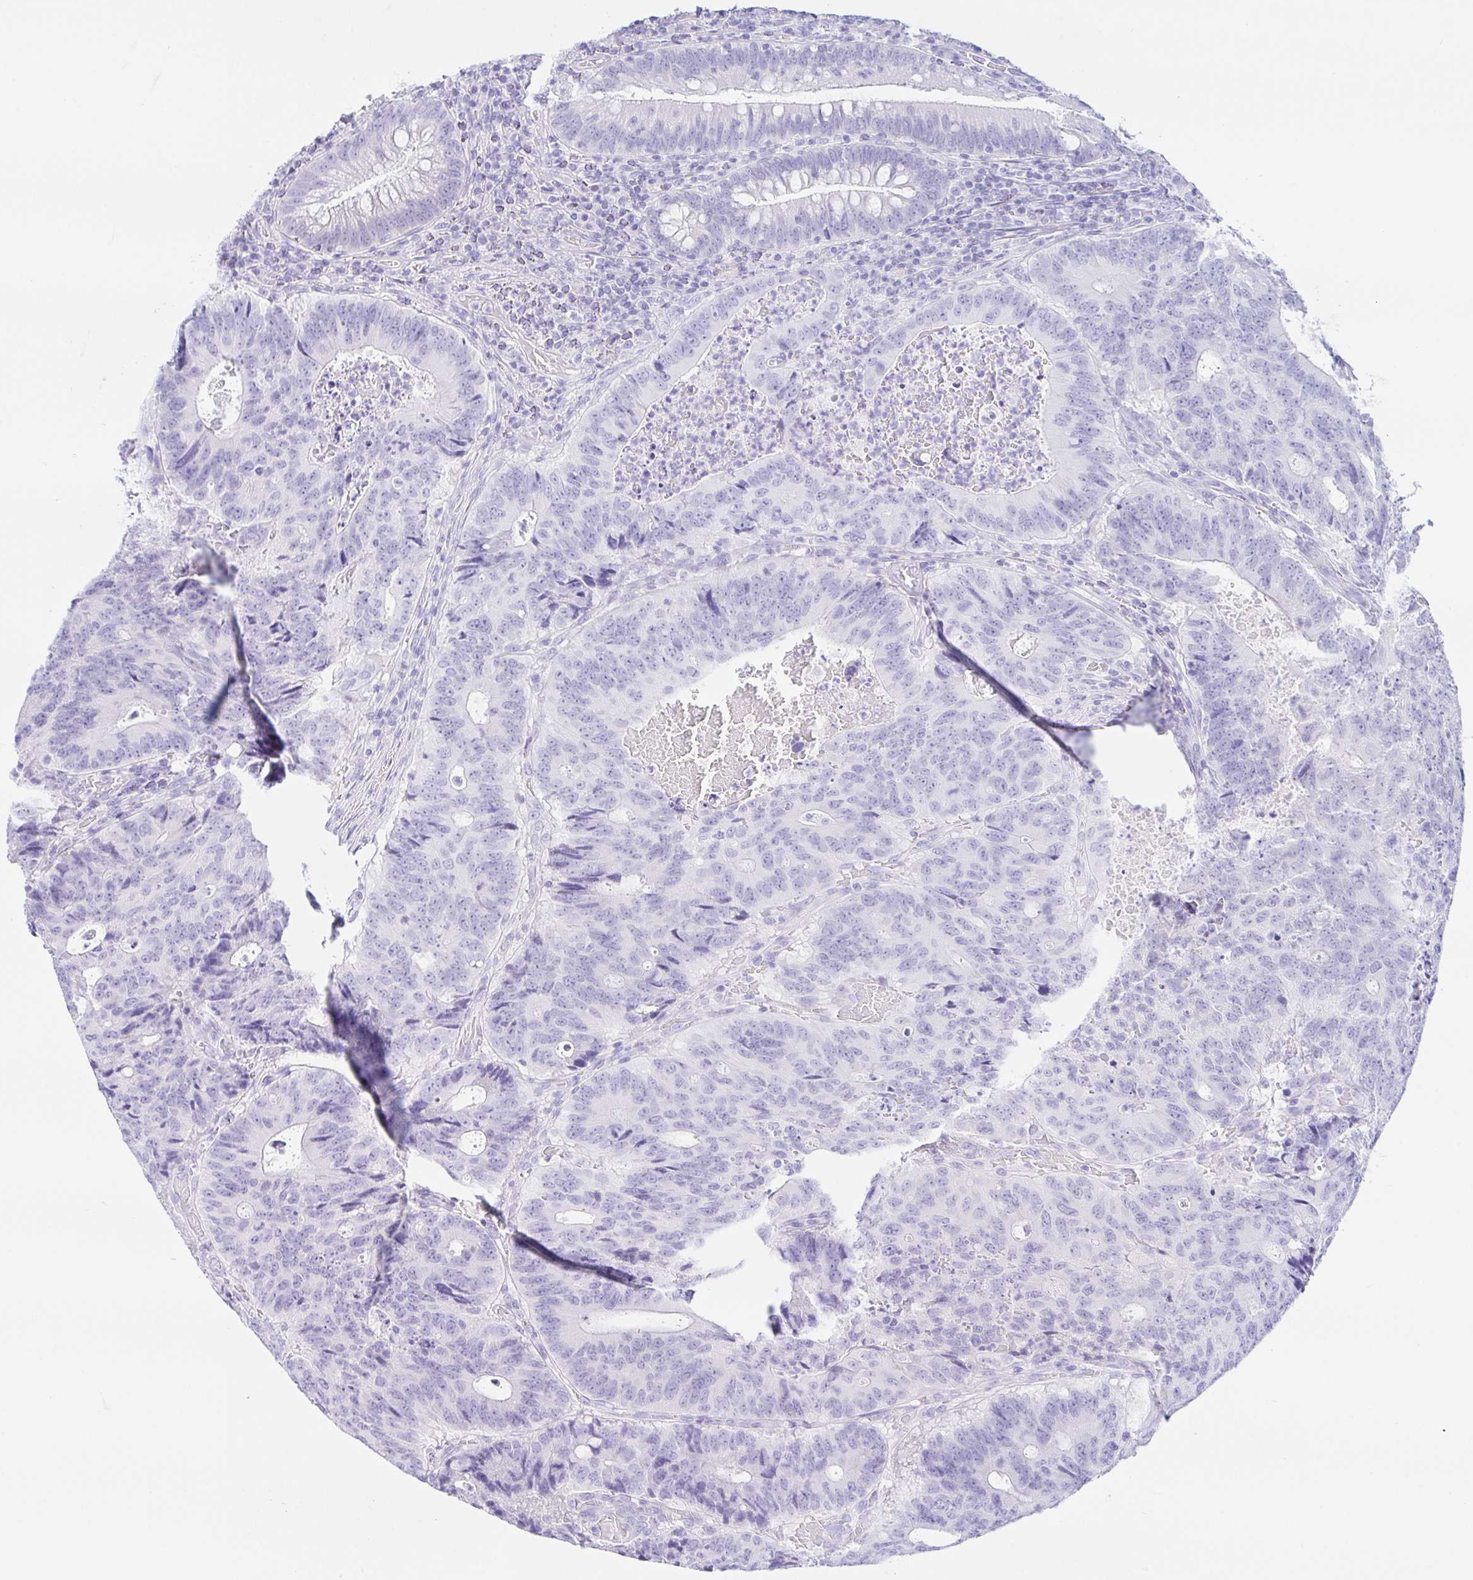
{"staining": {"intensity": "negative", "quantity": "none", "location": "none"}, "tissue": "colorectal cancer", "cell_type": "Tumor cells", "image_type": "cancer", "snomed": [{"axis": "morphology", "description": "Adenocarcinoma, NOS"}, {"axis": "topography", "description": "Colon"}], "caption": "Human adenocarcinoma (colorectal) stained for a protein using immunohistochemistry reveals no expression in tumor cells.", "gene": "PAX8", "patient": {"sex": "male", "age": 62}}